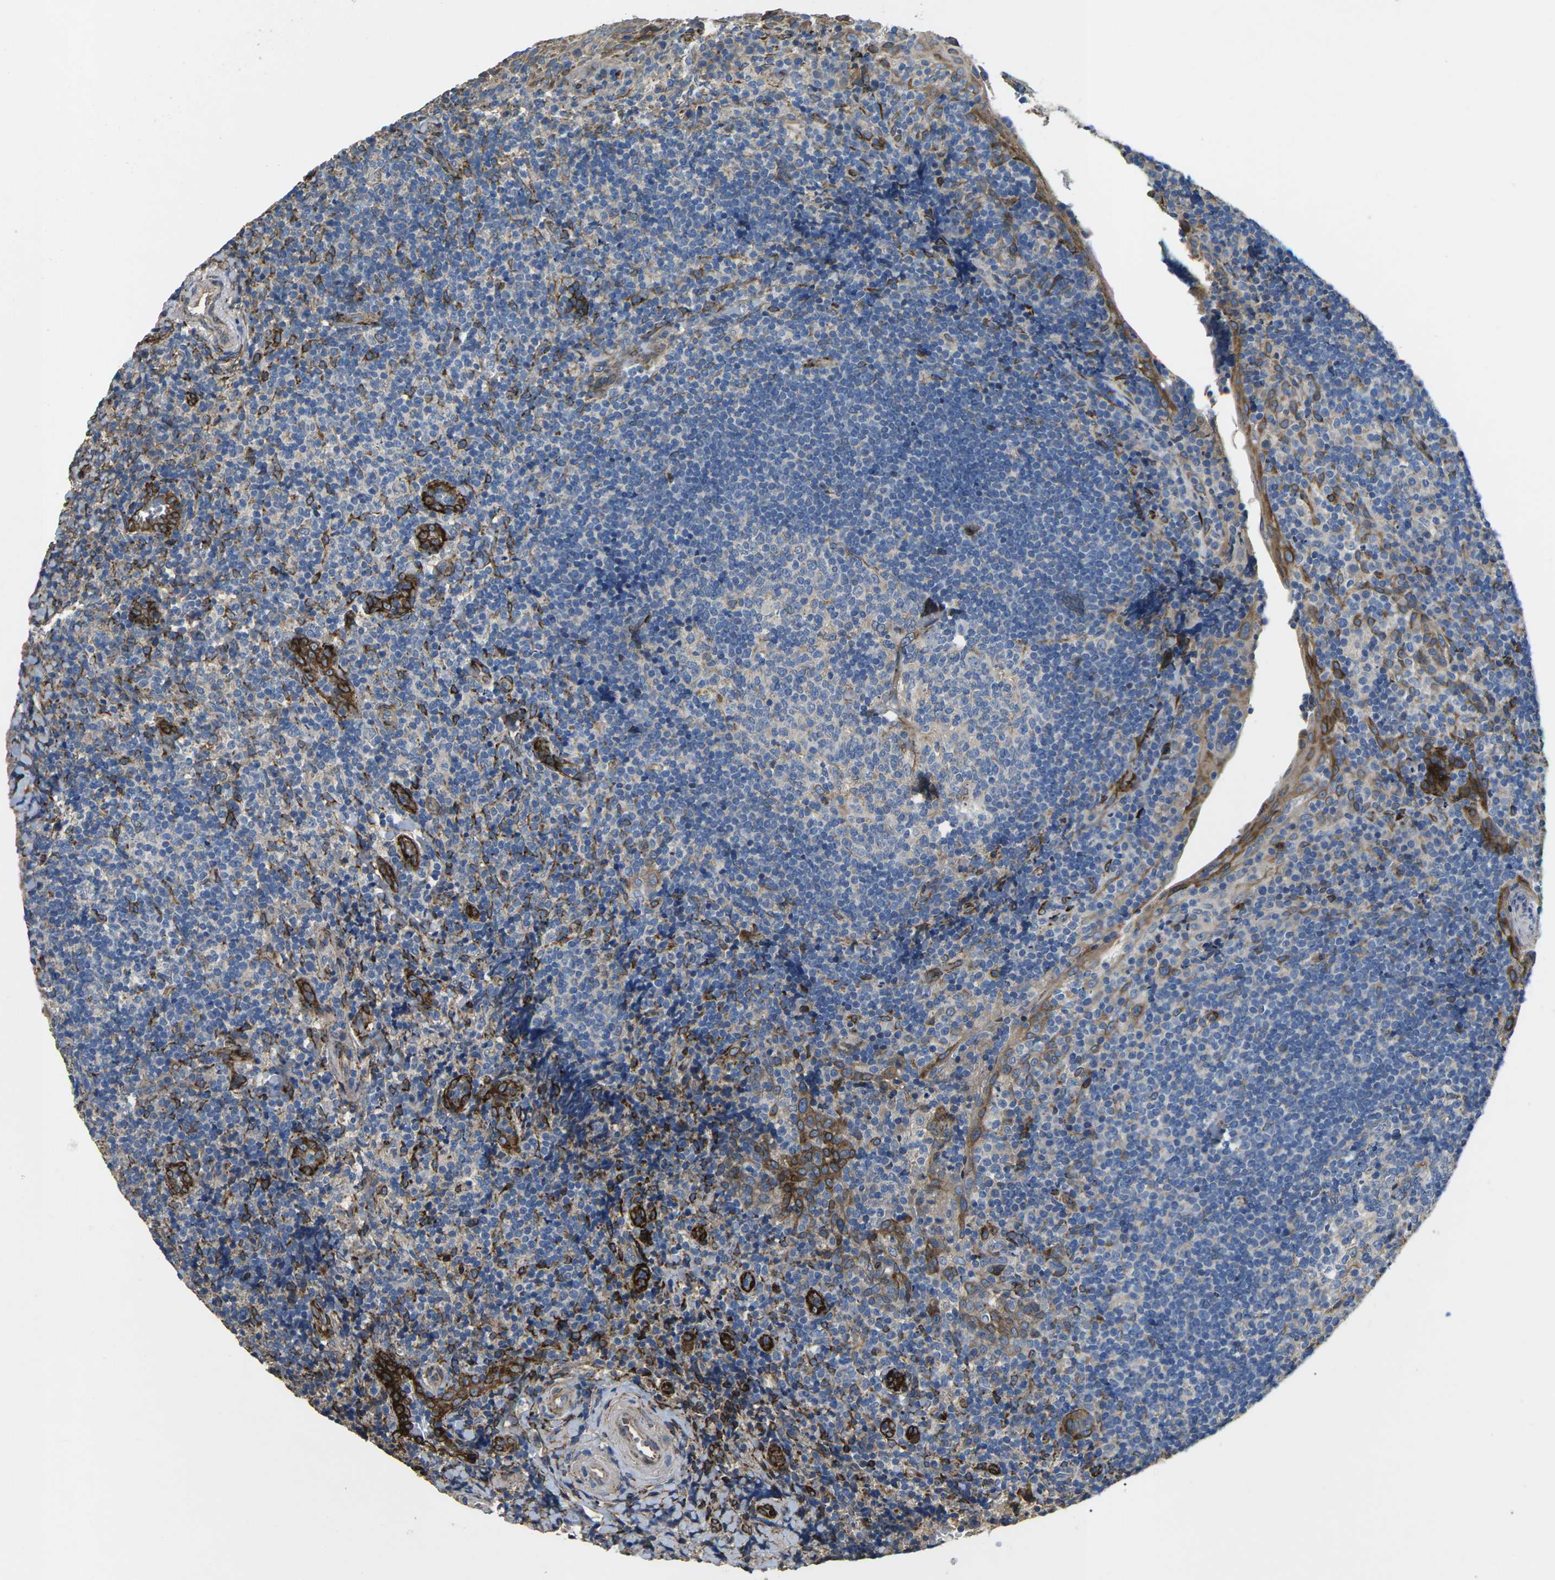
{"staining": {"intensity": "weak", "quantity": "<25%", "location": "cytoplasmic/membranous"}, "tissue": "tonsil", "cell_type": "Germinal center cells", "image_type": "normal", "snomed": [{"axis": "morphology", "description": "Normal tissue, NOS"}, {"axis": "topography", "description": "Tonsil"}], "caption": "Immunohistochemical staining of benign human tonsil shows no significant positivity in germinal center cells.", "gene": "PDZD8", "patient": {"sex": "male", "age": 37}}